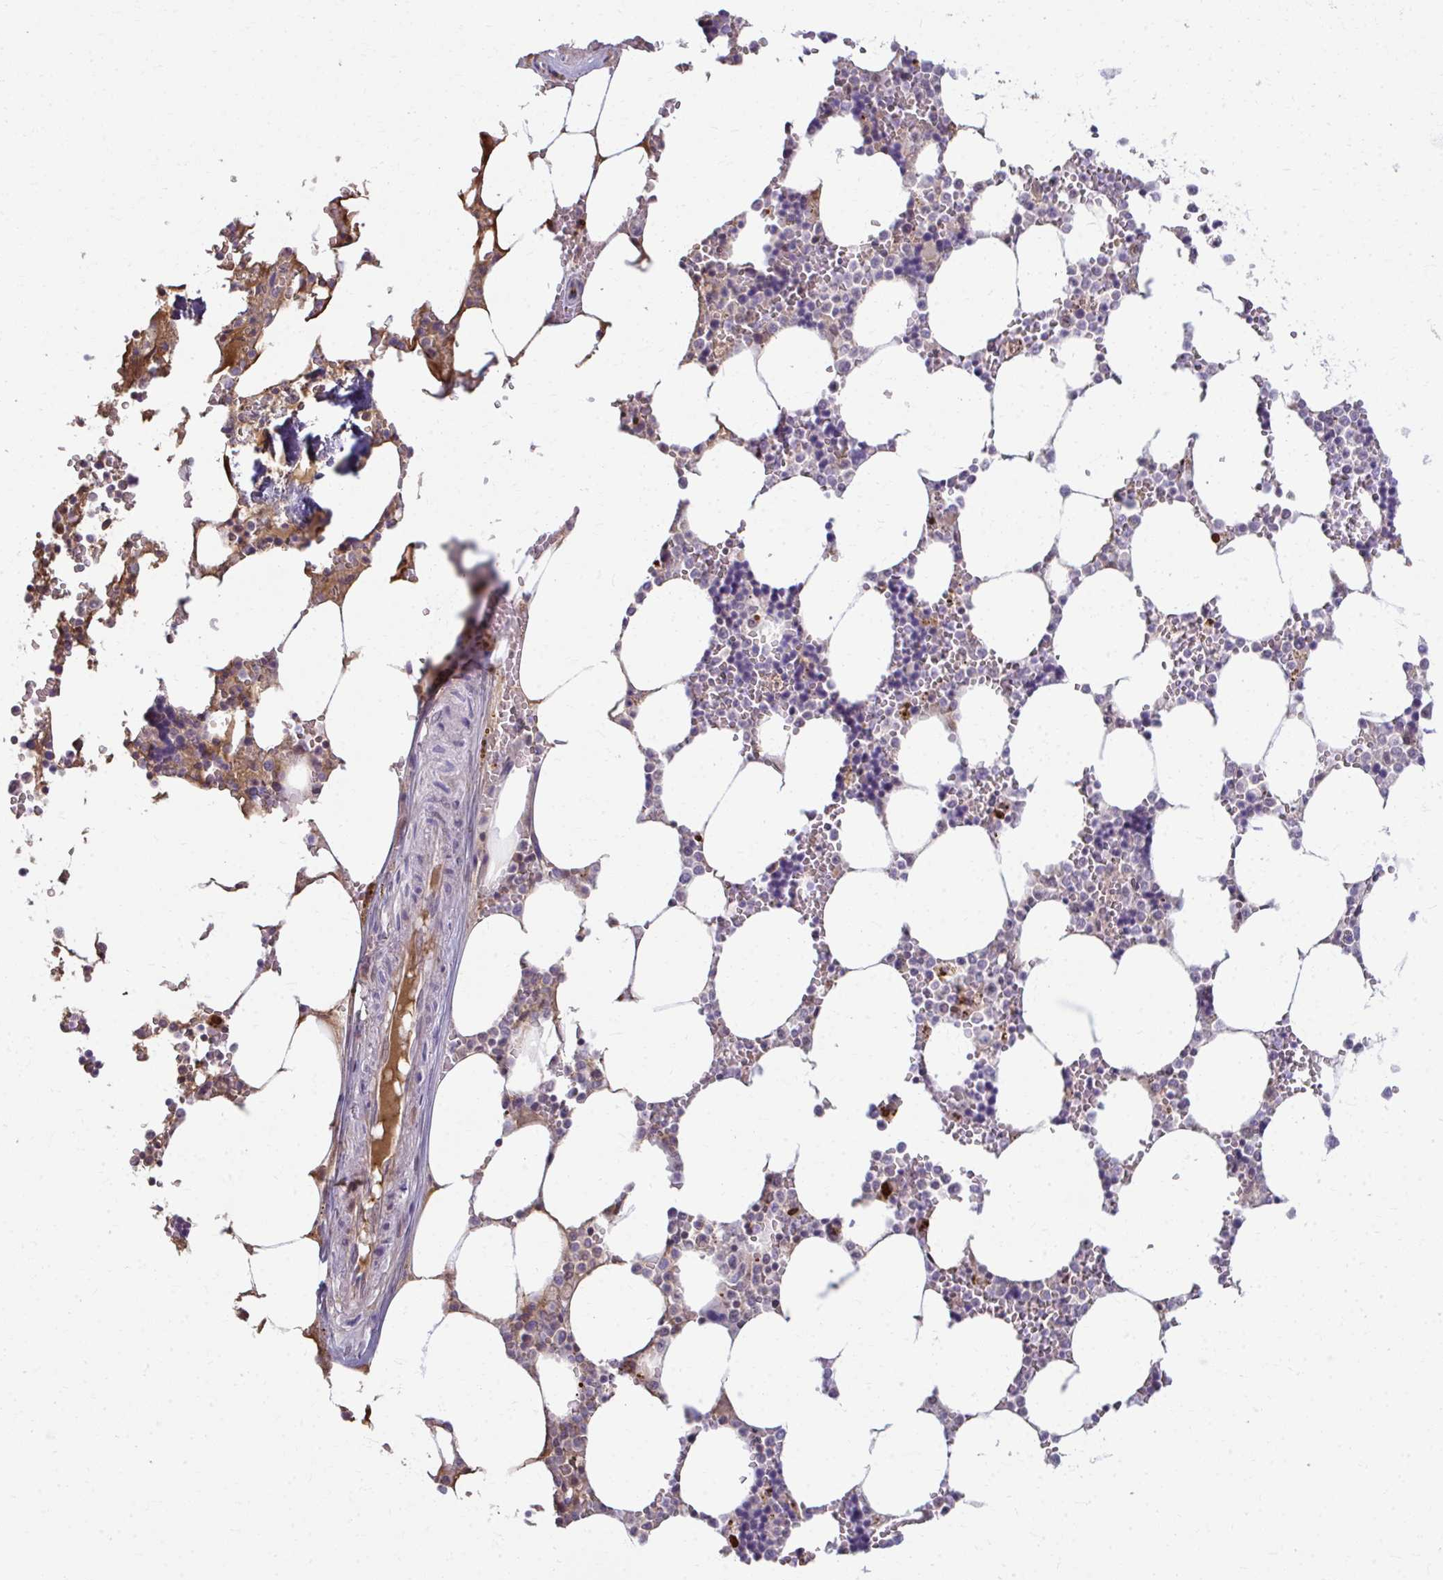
{"staining": {"intensity": "weak", "quantity": "<25%", "location": "nuclear"}, "tissue": "bone marrow", "cell_type": "Hematopoietic cells", "image_type": "normal", "snomed": [{"axis": "morphology", "description": "Normal tissue, NOS"}, {"axis": "topography", "description": "Bone marrow"}], "caption": "This is an immunohistochemistry (IHC) photomicrograph of unremarkable human bone marrow. There is no positivity in hematopoietic cells.", "gene": "MAF1", "patient": {"sex": "male", "age": 64}}